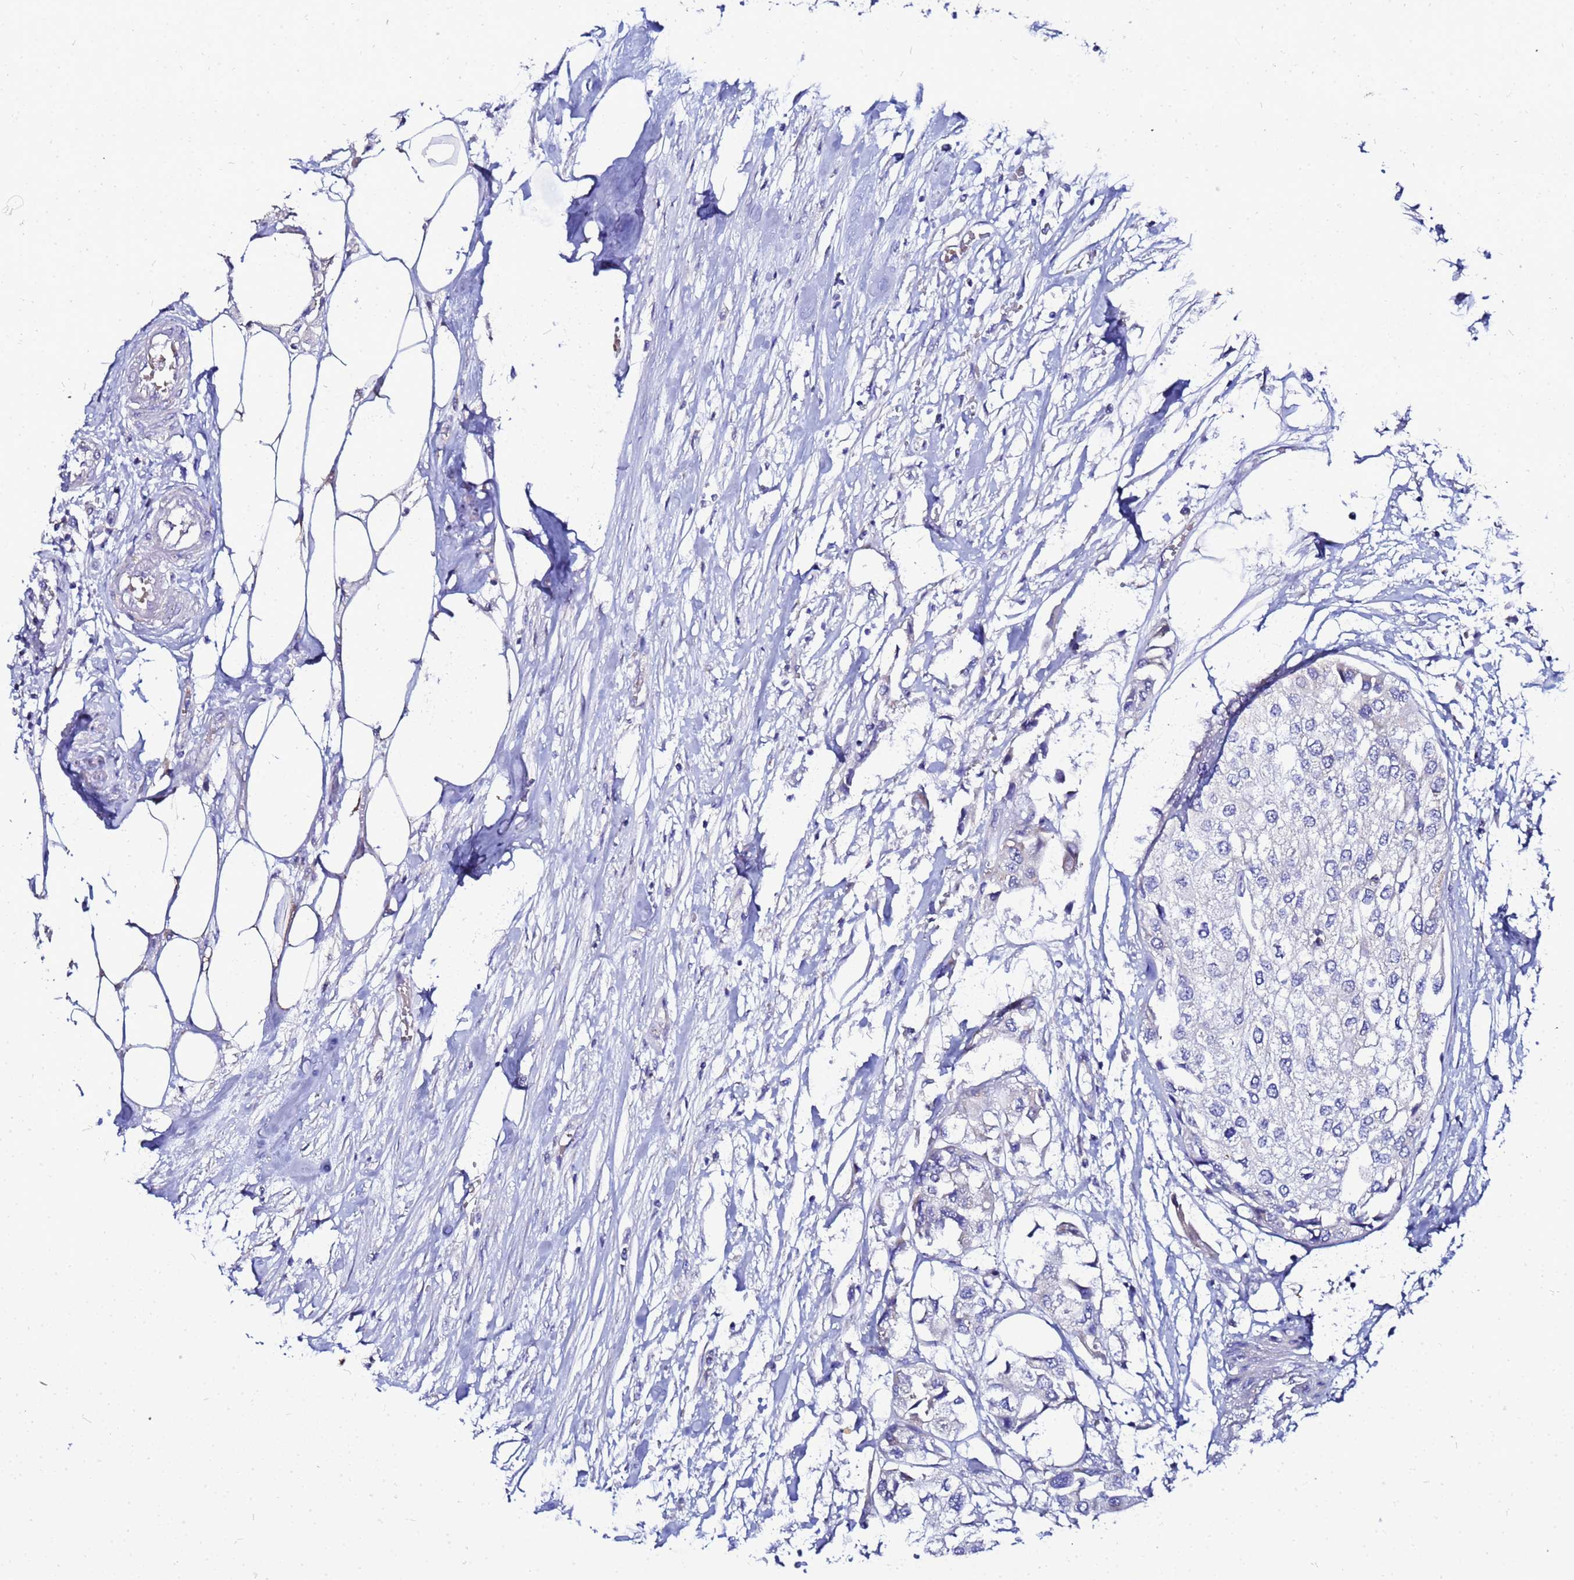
{"staining": {"intensity": "negative", "quantity": "none", "location": "none"}, "tissue": "urothelial cancer", "cell_type": "Tumor cells", "image_type": "cancer", "snomed": [{"axis": "morphology", "description": "Urothelial carcinoma, High grade"}, {"axis": "topography", "description": "Urinary bladder"}], "caption": "There is no significant expression in tumor cells of urothelial cancer. (Immunohistochemistry (ihc), brightfield microscopy, high magnification).", "gene": "FAHD2A", "patient": {"sex": "male", "age": 64}}